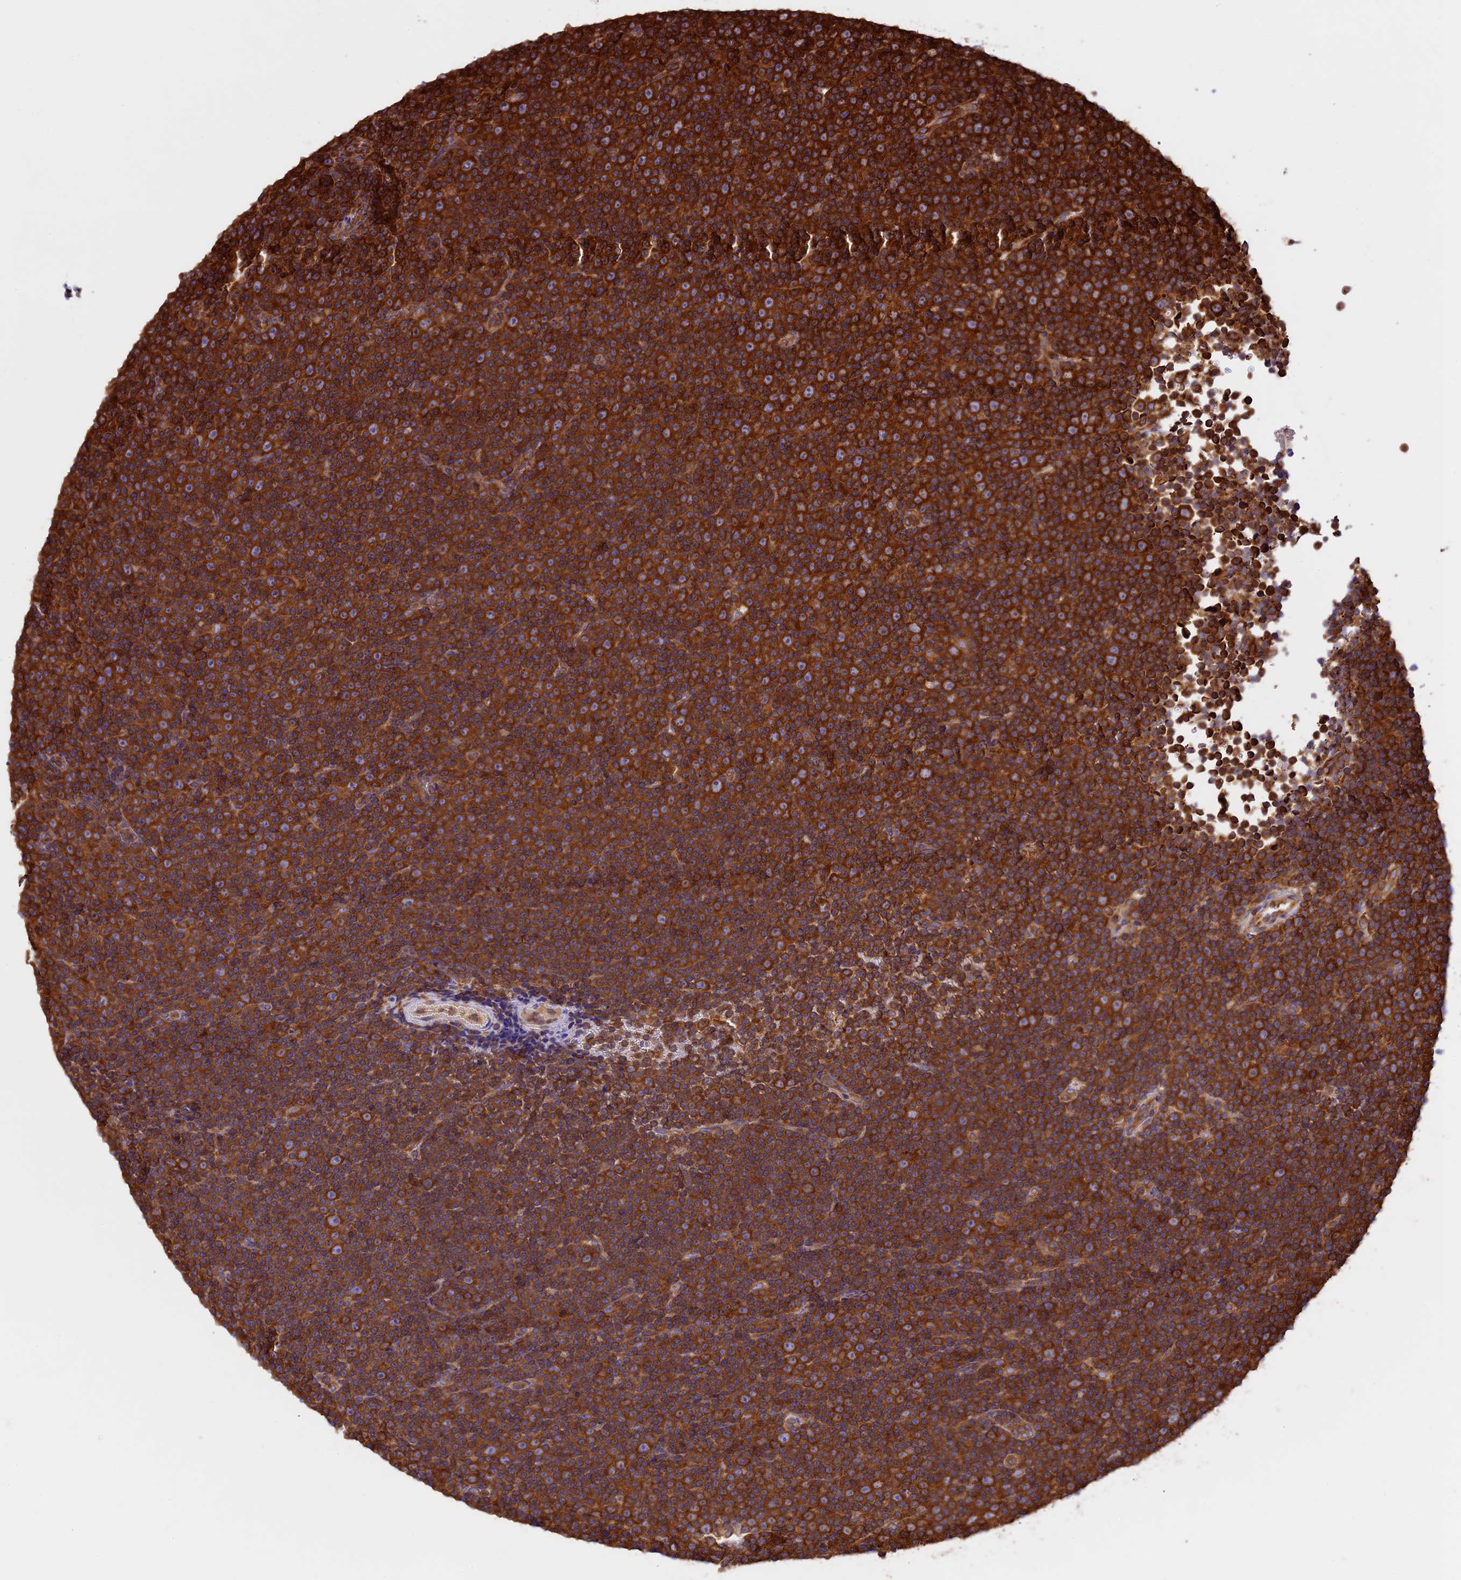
{"staining": {"intensity": "strong", "quantity": ">75%", "location": "cytoplasmic/membranous"}, "tissue": "lymphoma", "cell_type": "Tumor cells", "image_type": "cancer", "snomed": [{"axis": "morphology", "description": "Malignant lymphoma, non-Hodgkin's type, Low grade"}, {"axis": "topography", "description": "Lymph node"}], "caption": "Brown immunohistochemical staining in human lymphoma reveals strong cytoplasmic/membranous expression in approximately >75% of tumor cells. (Brightfield microscopy of DAB IHC at high magnification).", "gene": "KARS1", "patient": {"sex": "female", "age": 67}}